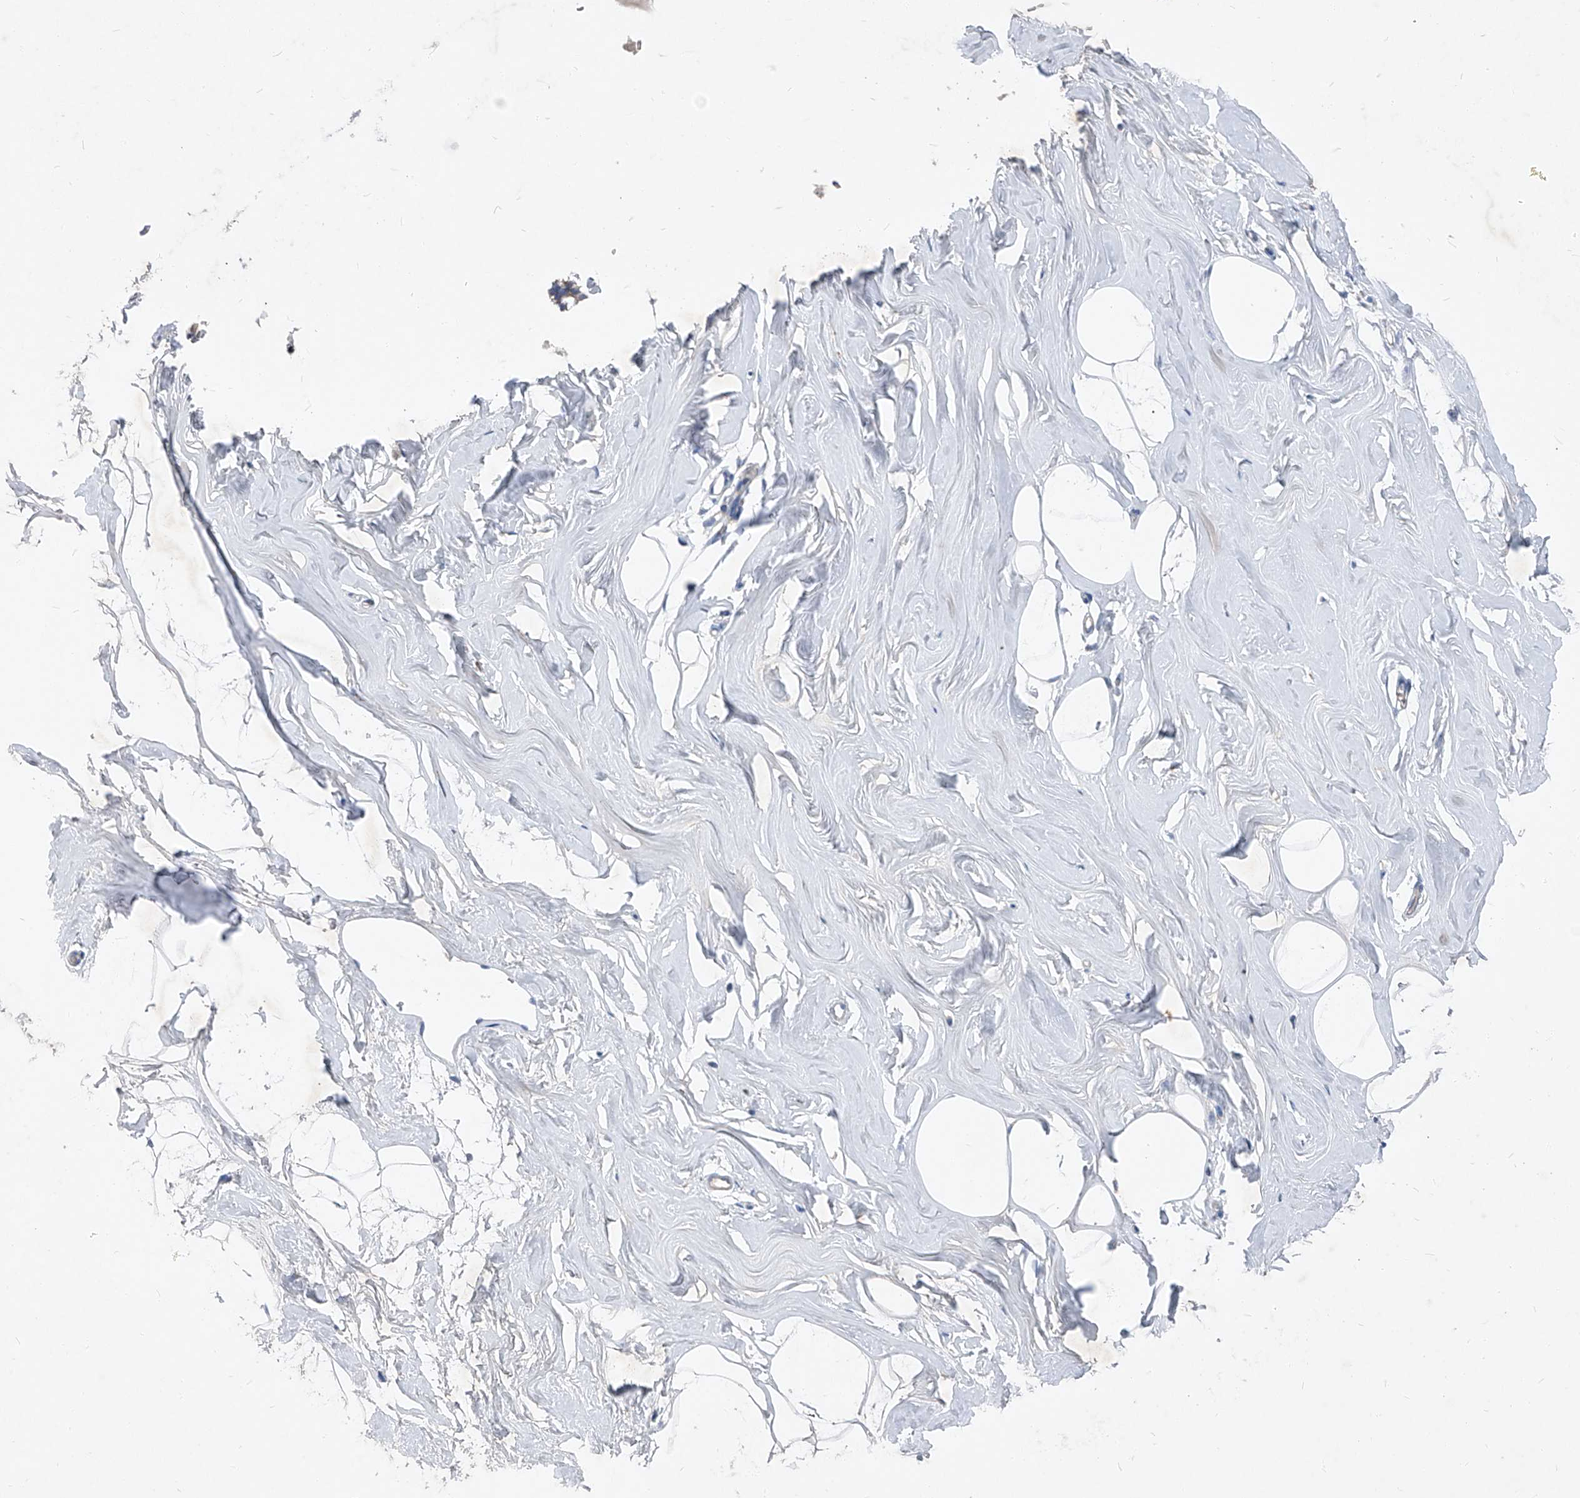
{"staining": {"intensity": "negative", "quantity": "none", "location": "none"}, "tissue": "adipose tissue", "cell_type": "Adipocytes", "image_type": "normal", "snomed": [{"axis": "morphology", "description": "Normal tissue, NOS"}, {"axis": "morphology", "description": "Fibrosis, NOS"}, {"axis": "topography", "description": "Breast"}, {"axis": "topography", "description": "Adipose tissue"}], "caption": "A high-resolution image shows immunohistochemistry (IHC) staining of unremarkable adipose tissue, which shows no significant positivity in adipocytes. (DAB immunohistochemistry (IHC) visualized using brightfield microscopy, high magnification).", "gene": "IFI27", "patient": {"sex": "female", "age": 39}}